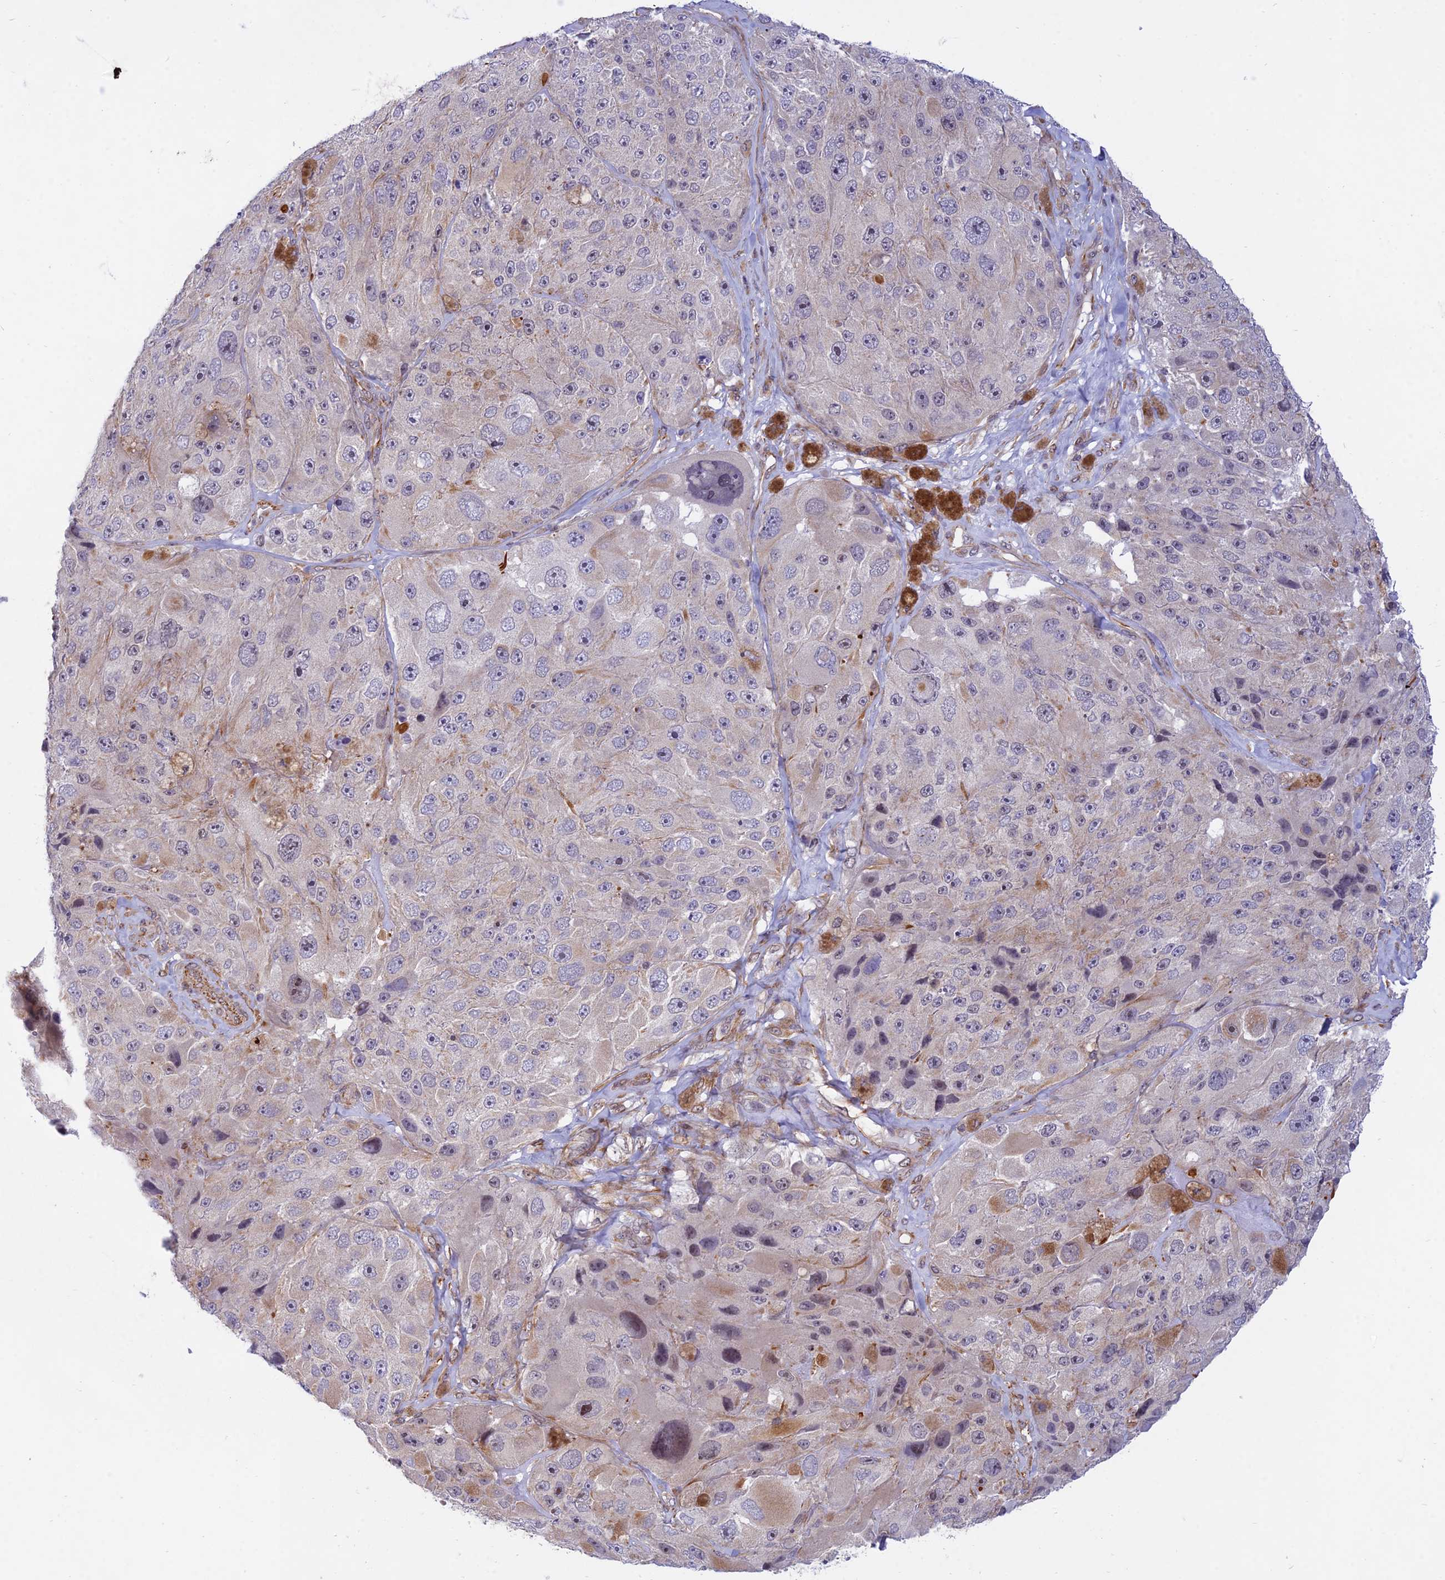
{"staining": {"intensity": "negative", "quantity": "none", "location": "none"}, "tissue": "melanoma", "cell_type": "Tumor cells", "image_type": "cancer", "snomed": [{"axis": "morphology", "description": "Malignant melanoma, Metastatic site"}, {"axis": "topography", "description": "Lymph node"}], "caption": "Immunohistochemistry micrograph of neoplastic tissue: human melanoma stained with DAB reveals no significant protein positivity in tumor cells. (Brightfield microscopy of DAB (3,3'-diaminobenzidine) IHC at high magnification).", "gene": "SAPCD2", "patient": {"sex": "male", "age": 62}}